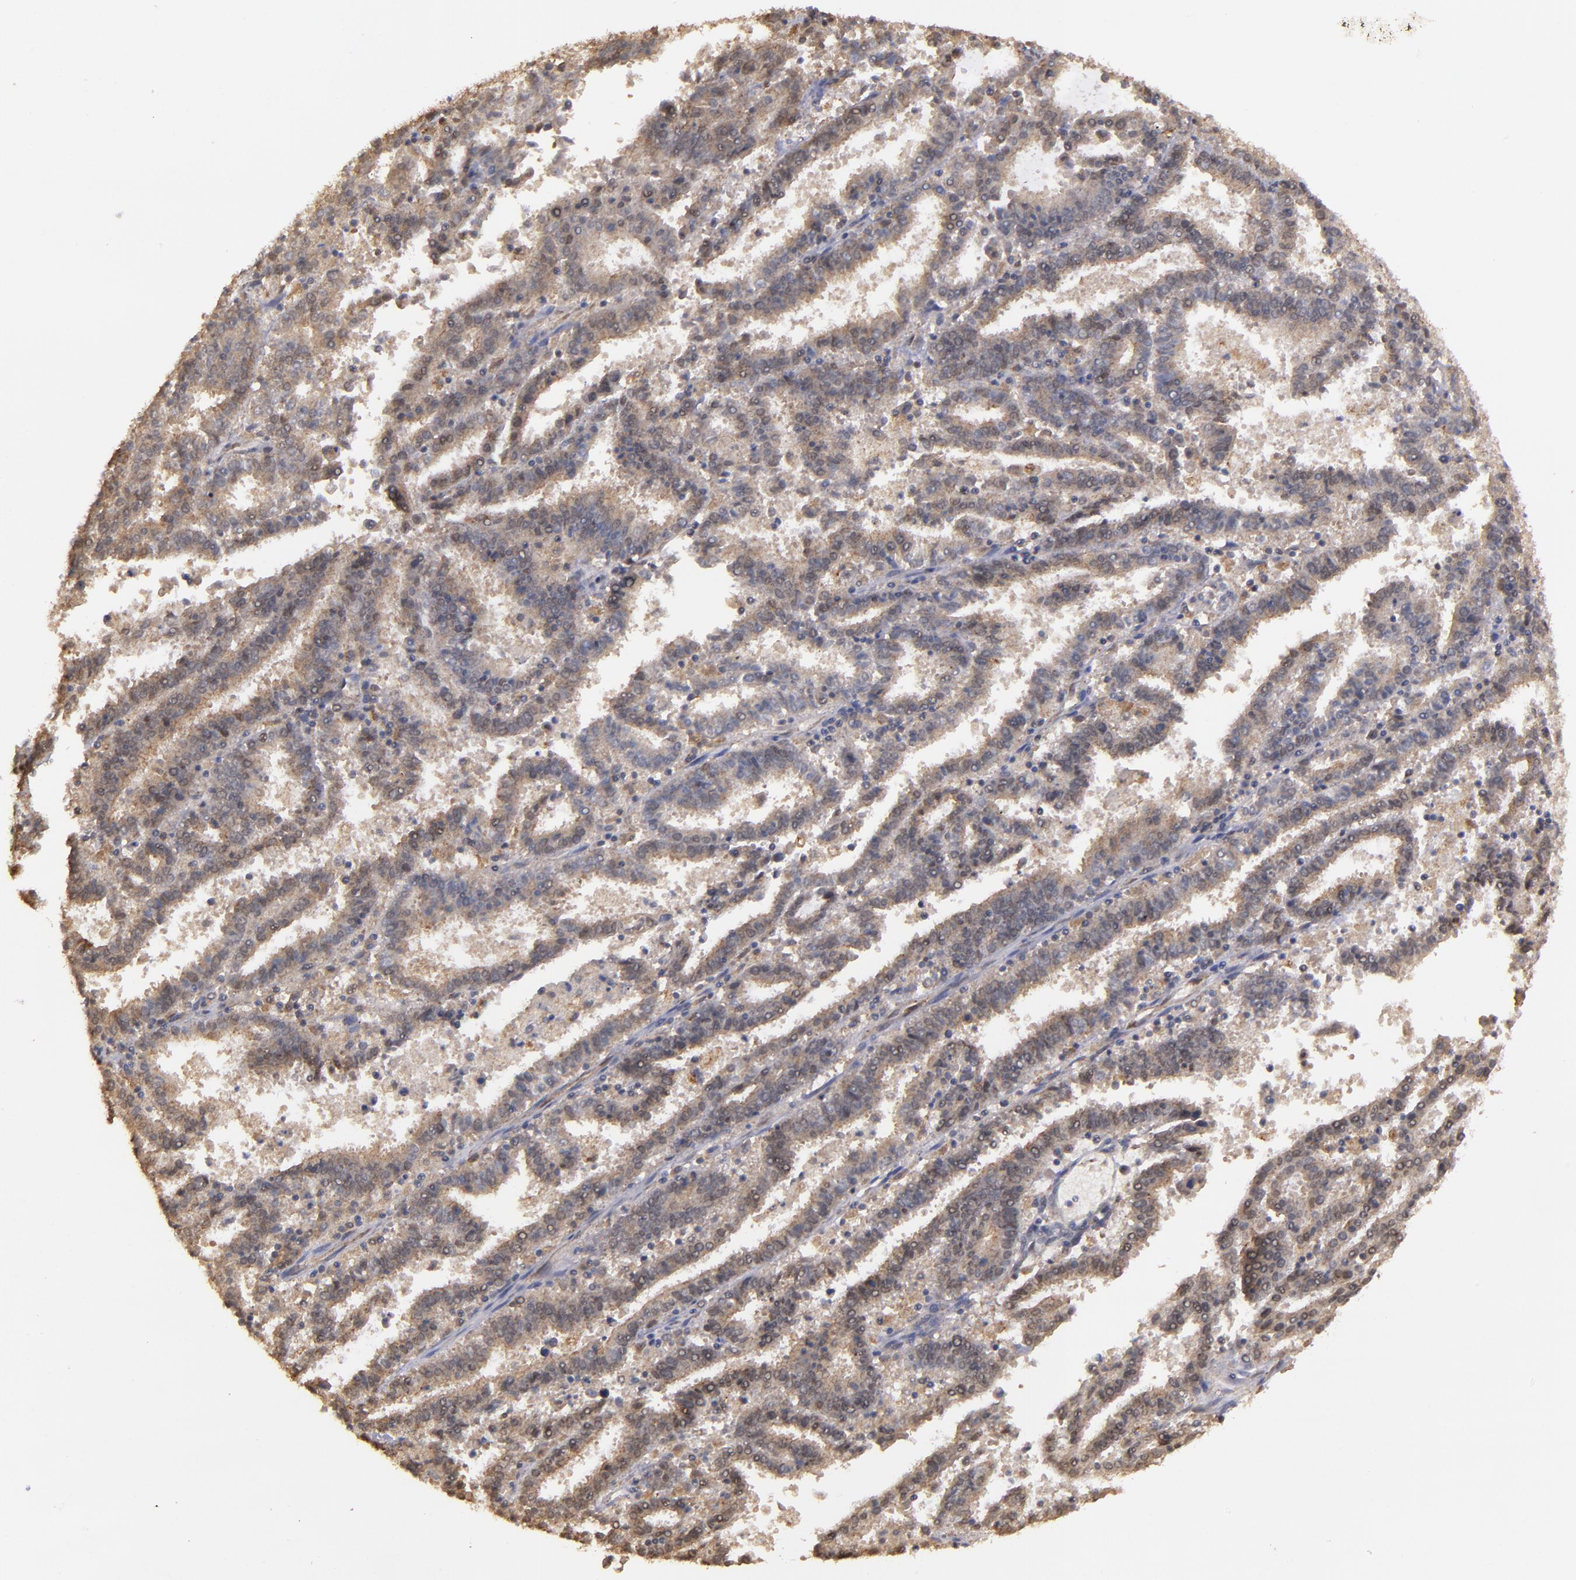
{"staining": {"intensity": "moderate", "quantity": ">75%", "location": "cytoplasmic/membranous"}, "tissue": "endometrial cancer", "cell_type": "Tumor cells", "image_type": "cancer", "snomed": [{"axis": "morphology", "description": "Adenocarcinoma, NOS"}, {"axis": "topography", "description": "Uterus"}], "caption": "Immunohistochemistry (IHC) image of human endometrial adenocarcinoma stained for a protein (brown), which shows medium levels of moderate cytoplasmic/membranous staining in about >75% of tumor cells.", "gene": "SIPA1L1", "patient": {"sex": "female", "age": 83}}